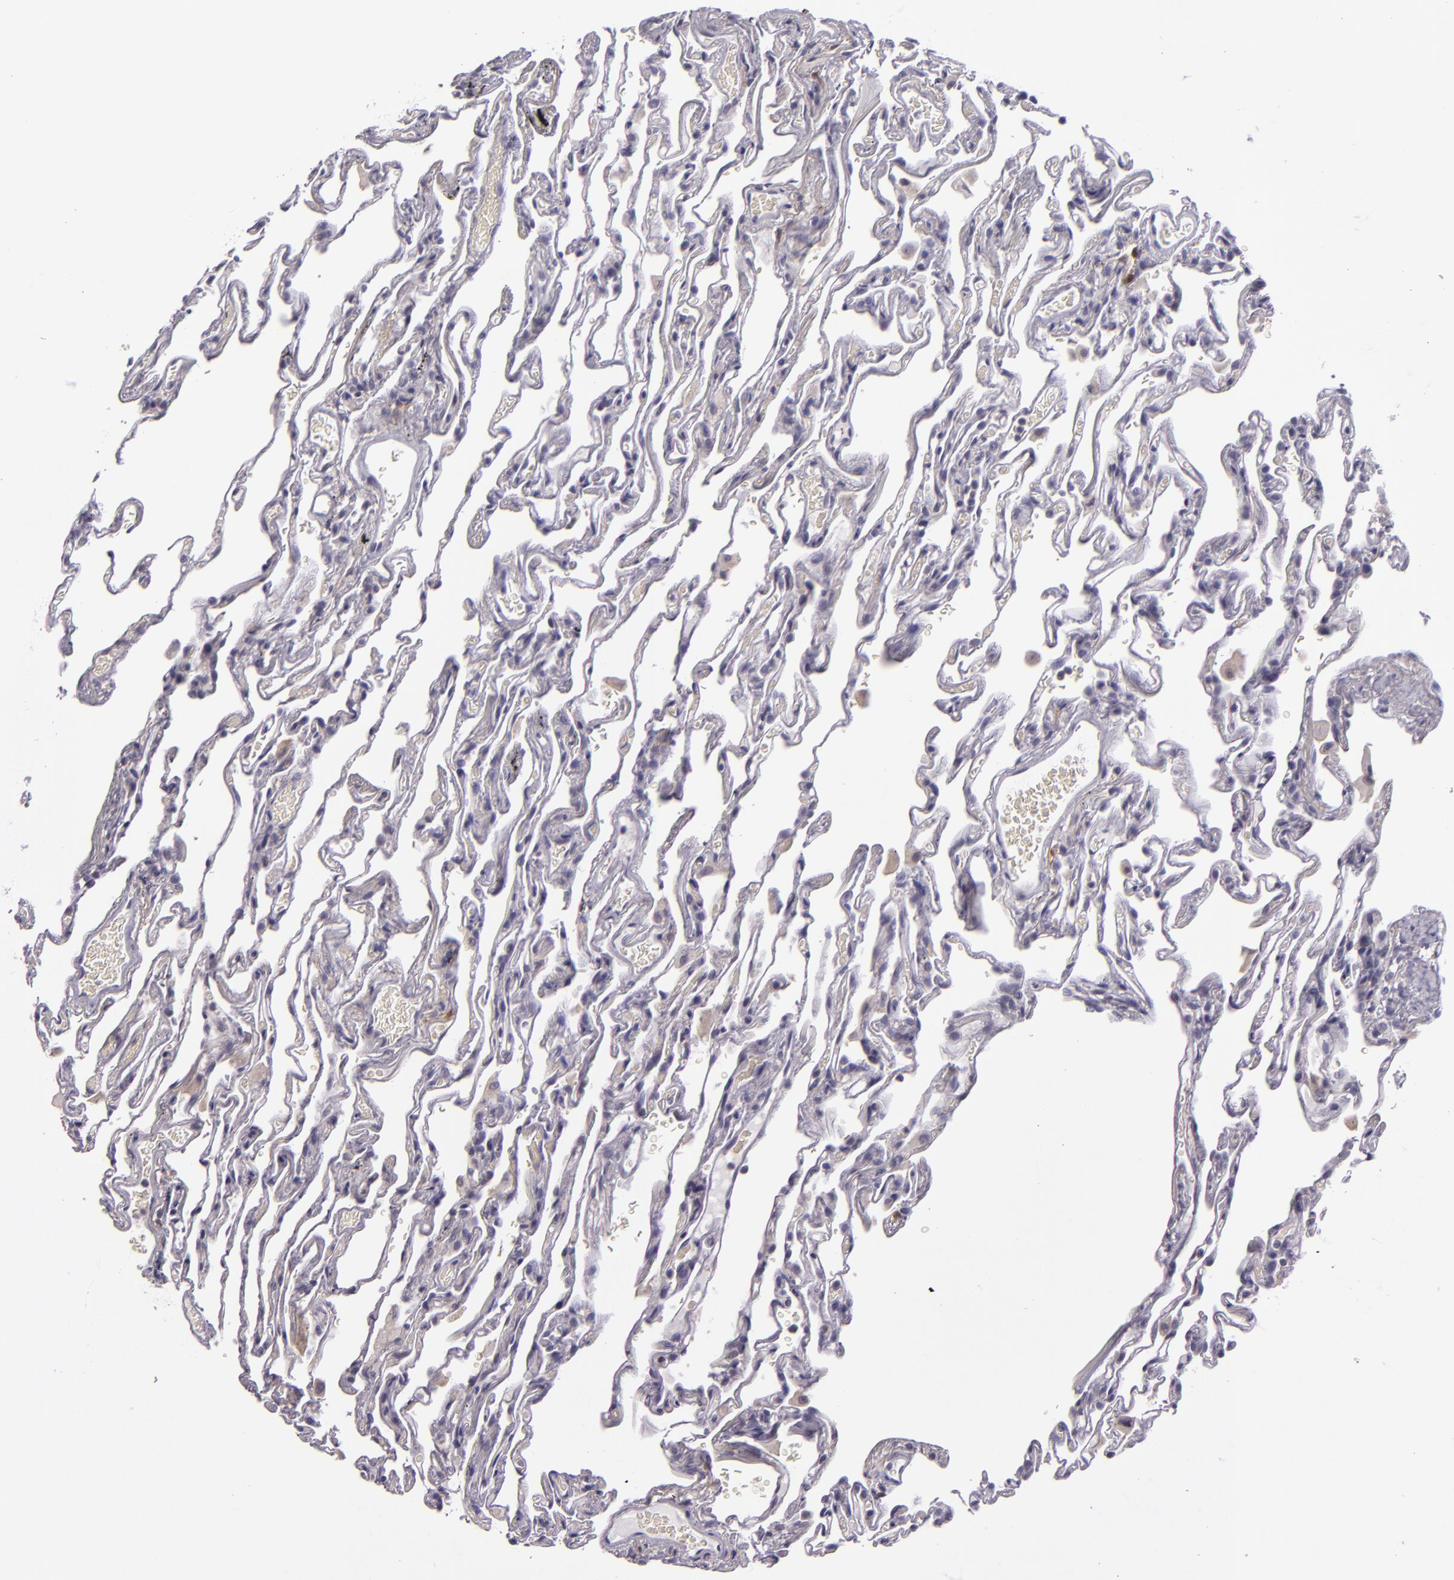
{"staining": {"intensity": "negative", "quantity": "none", "location": "none"}, "tissue": "lung", "cell_type": "Alveolar cells", "image_type": "normal", "snomed": [{"axis": "morphology", "description": "Normal tissue, NOS"}, {"axis": "morphology", "description": "Inflammation, NOS"}, {"axis": "topography", "description": "Lung"}], "caption": "High power microscopy image of an IHC image of normal lung, revealing no significant positivity in alveolar cells.", "gene": "SNCB", "patient": {"sex": "male", "age": 69}}